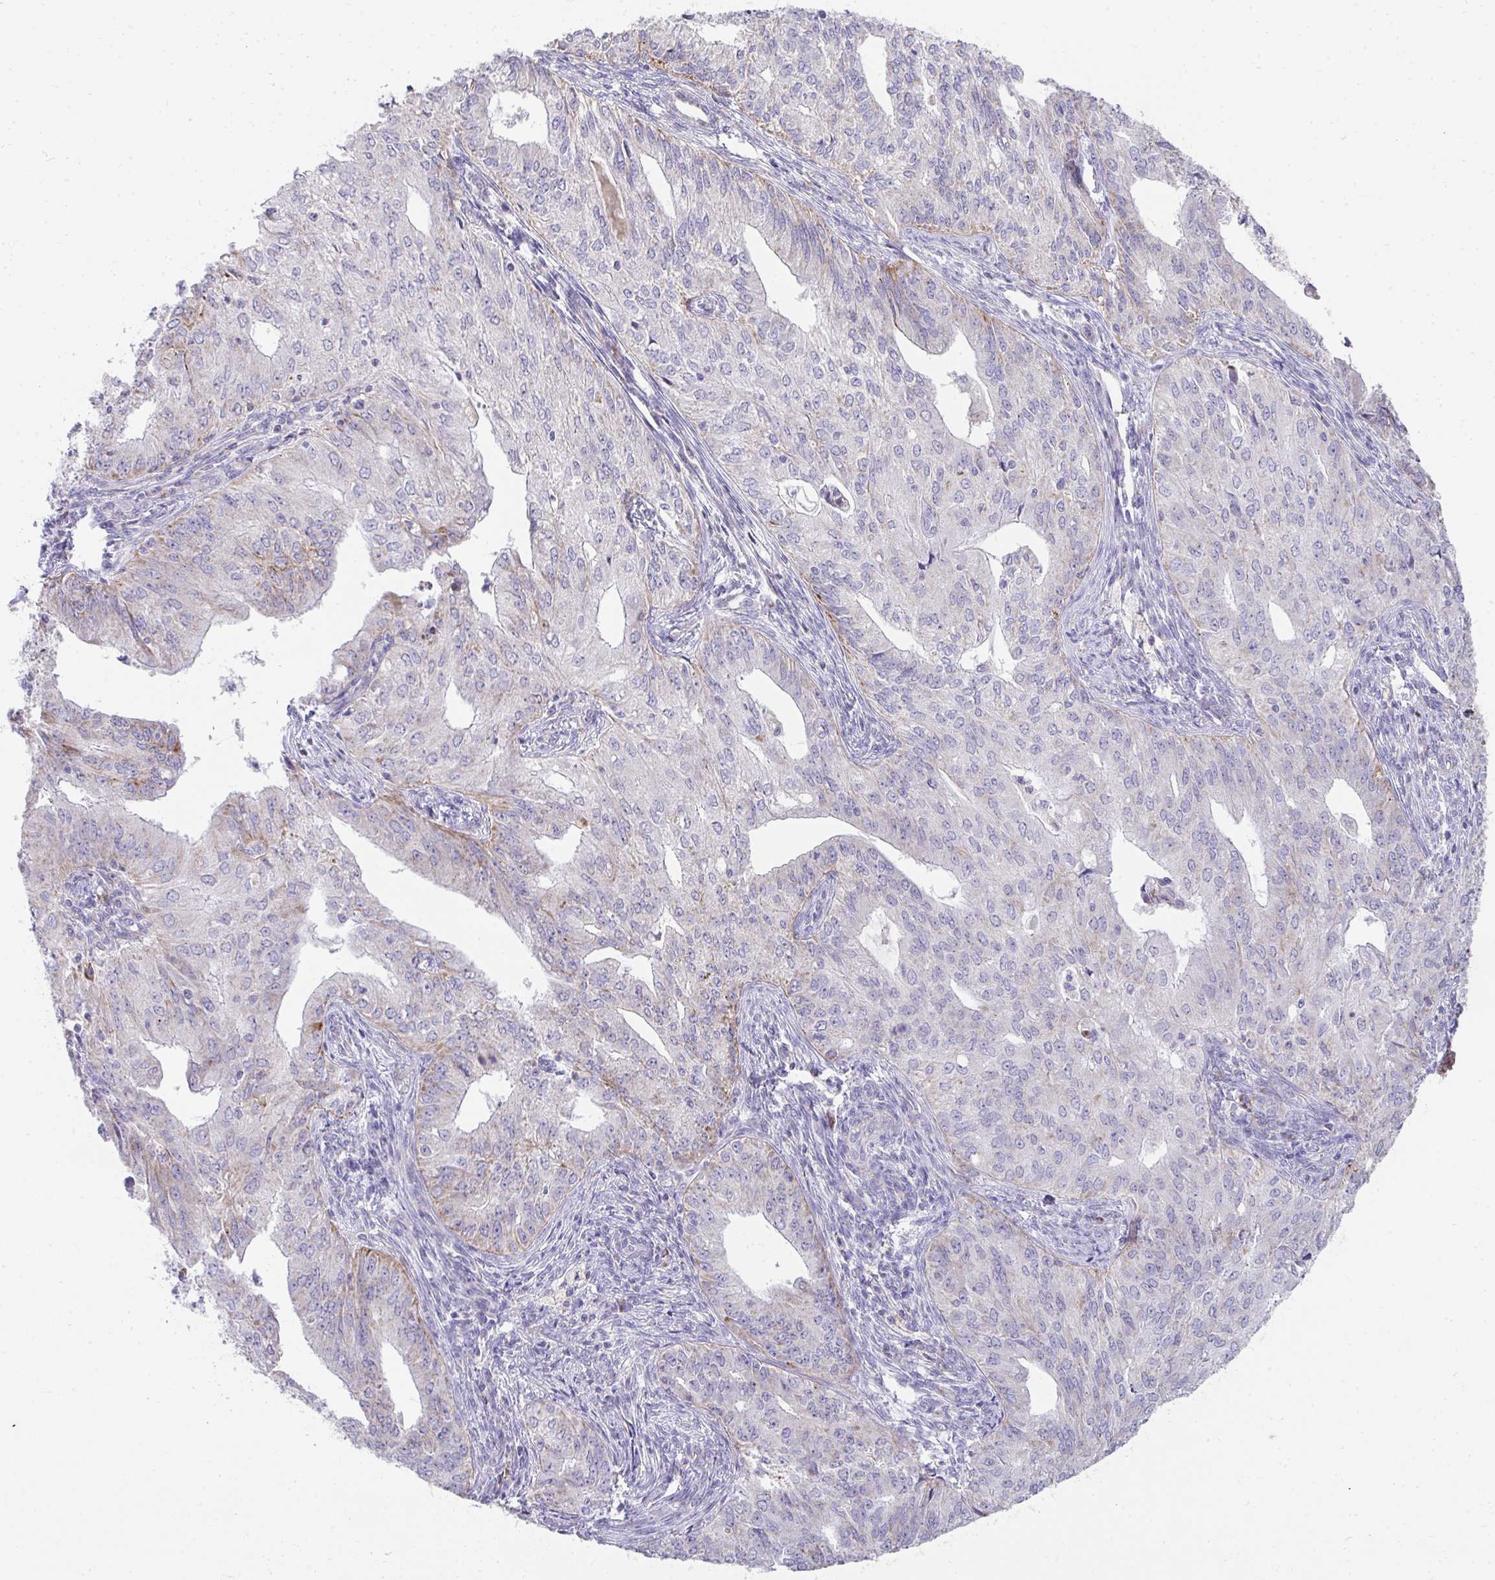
{"staining": {"intensity": "weak", "quantity": "<25%", "location": "cytoplasmic/membranous"}, "tissue": "endometrial cancer", "cell_type": "Tumor cells", "image_type": "cancer", "snomed": [{"axis": "morphology", "description": "Adenocarcinoma, NOS"}, {"axis": "topography", "description": "Endometrium"}], "caption": "Endometrial adenocarcinoma stained for a protein using immunohistochemistry (IHC) demonstrates no positivity tumor cells.", "gene": "PRRG3", "patient": {"sex": "female", "age": 50}}